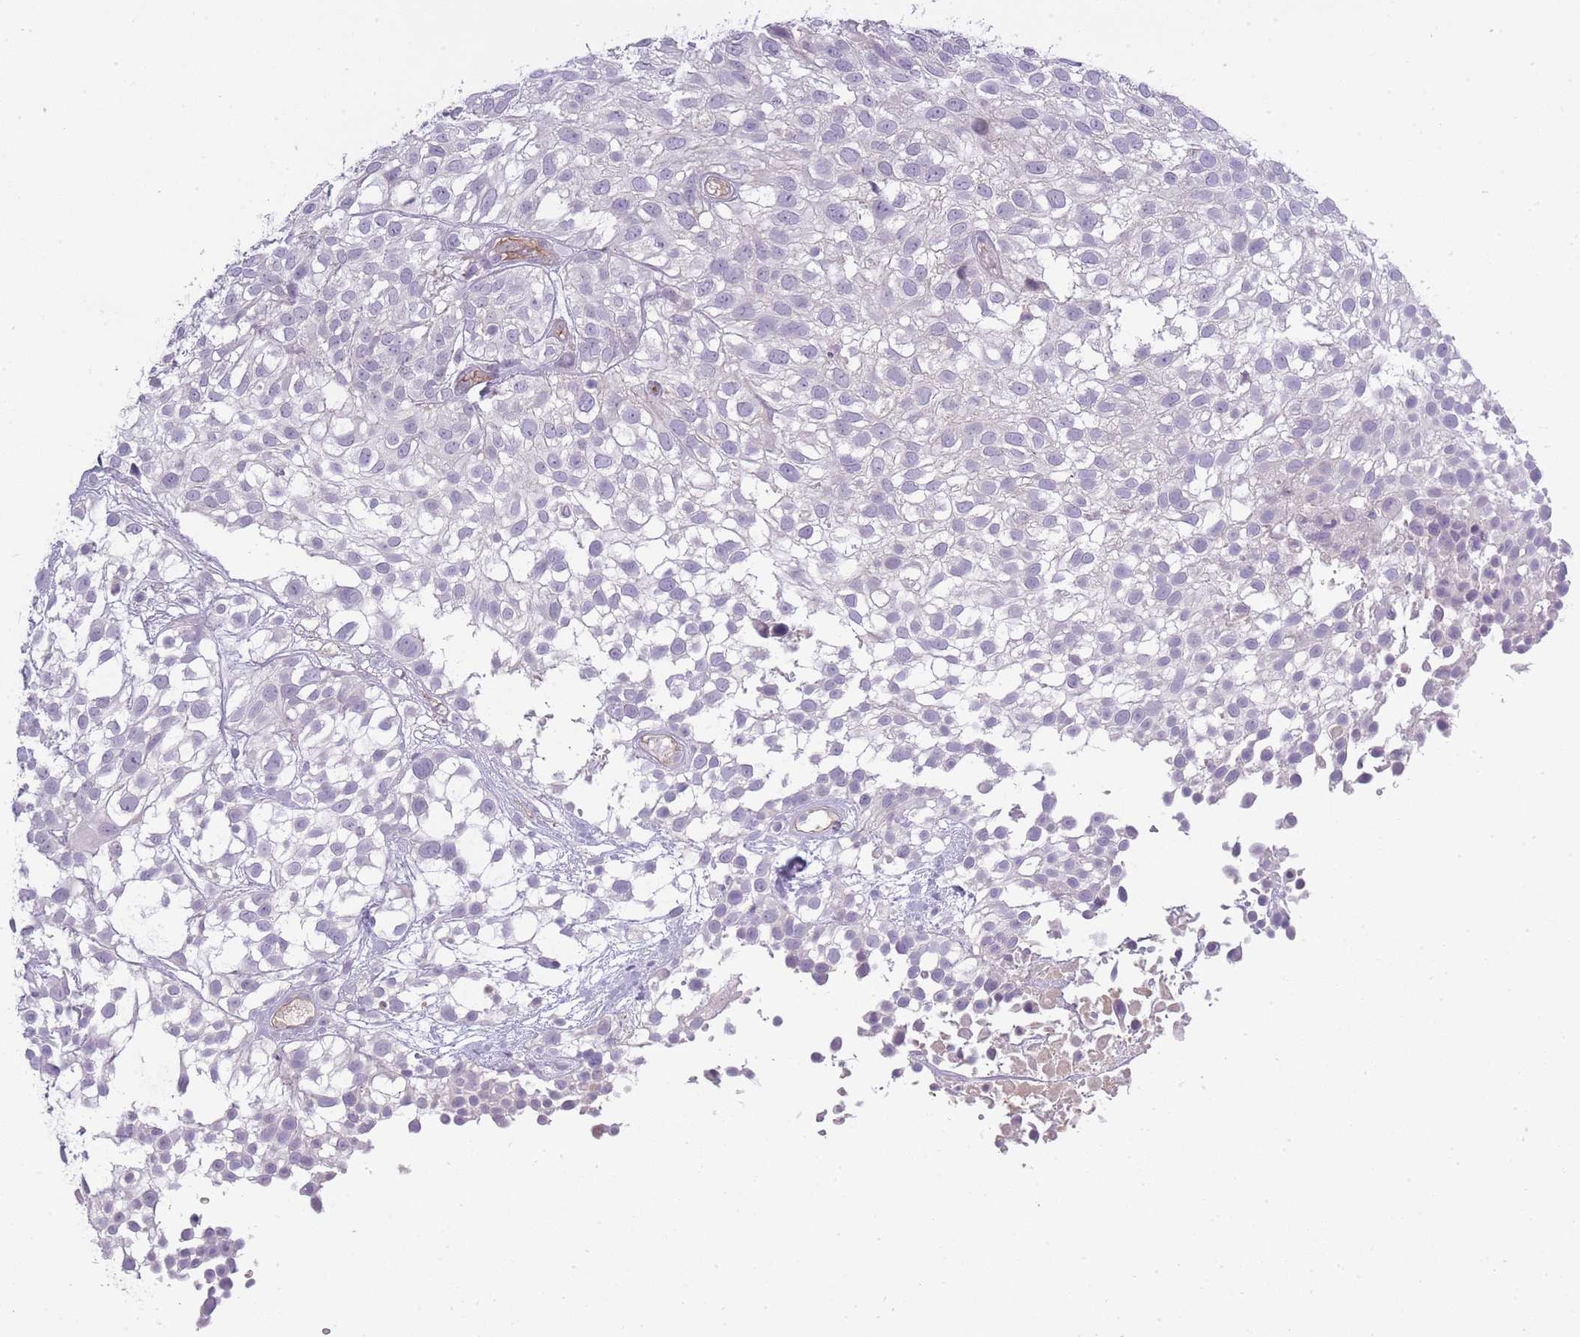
{"staining": {"intensity": "negative", "quantity": "none", "location": "none"}, "tissue": "urothelial cancer", "cell_type": "Tumor cells", "image_type": "cancer", "snomed": [{"axis": "morphology", "description": "Urothelial carcinoma, High grade"}, {"axis": "topography", "description": "Urinary bladder"}], "caption": "This histopathology image is of high-grade urothelial carcinoma stained with immunohistochemistry (IHC) to label a protein in brown with the nuclei are counter-stained blue. There is no expression in tumor cells.", "gene": "SLC8A2", "patient": {"sex": "male", "age": 56}}